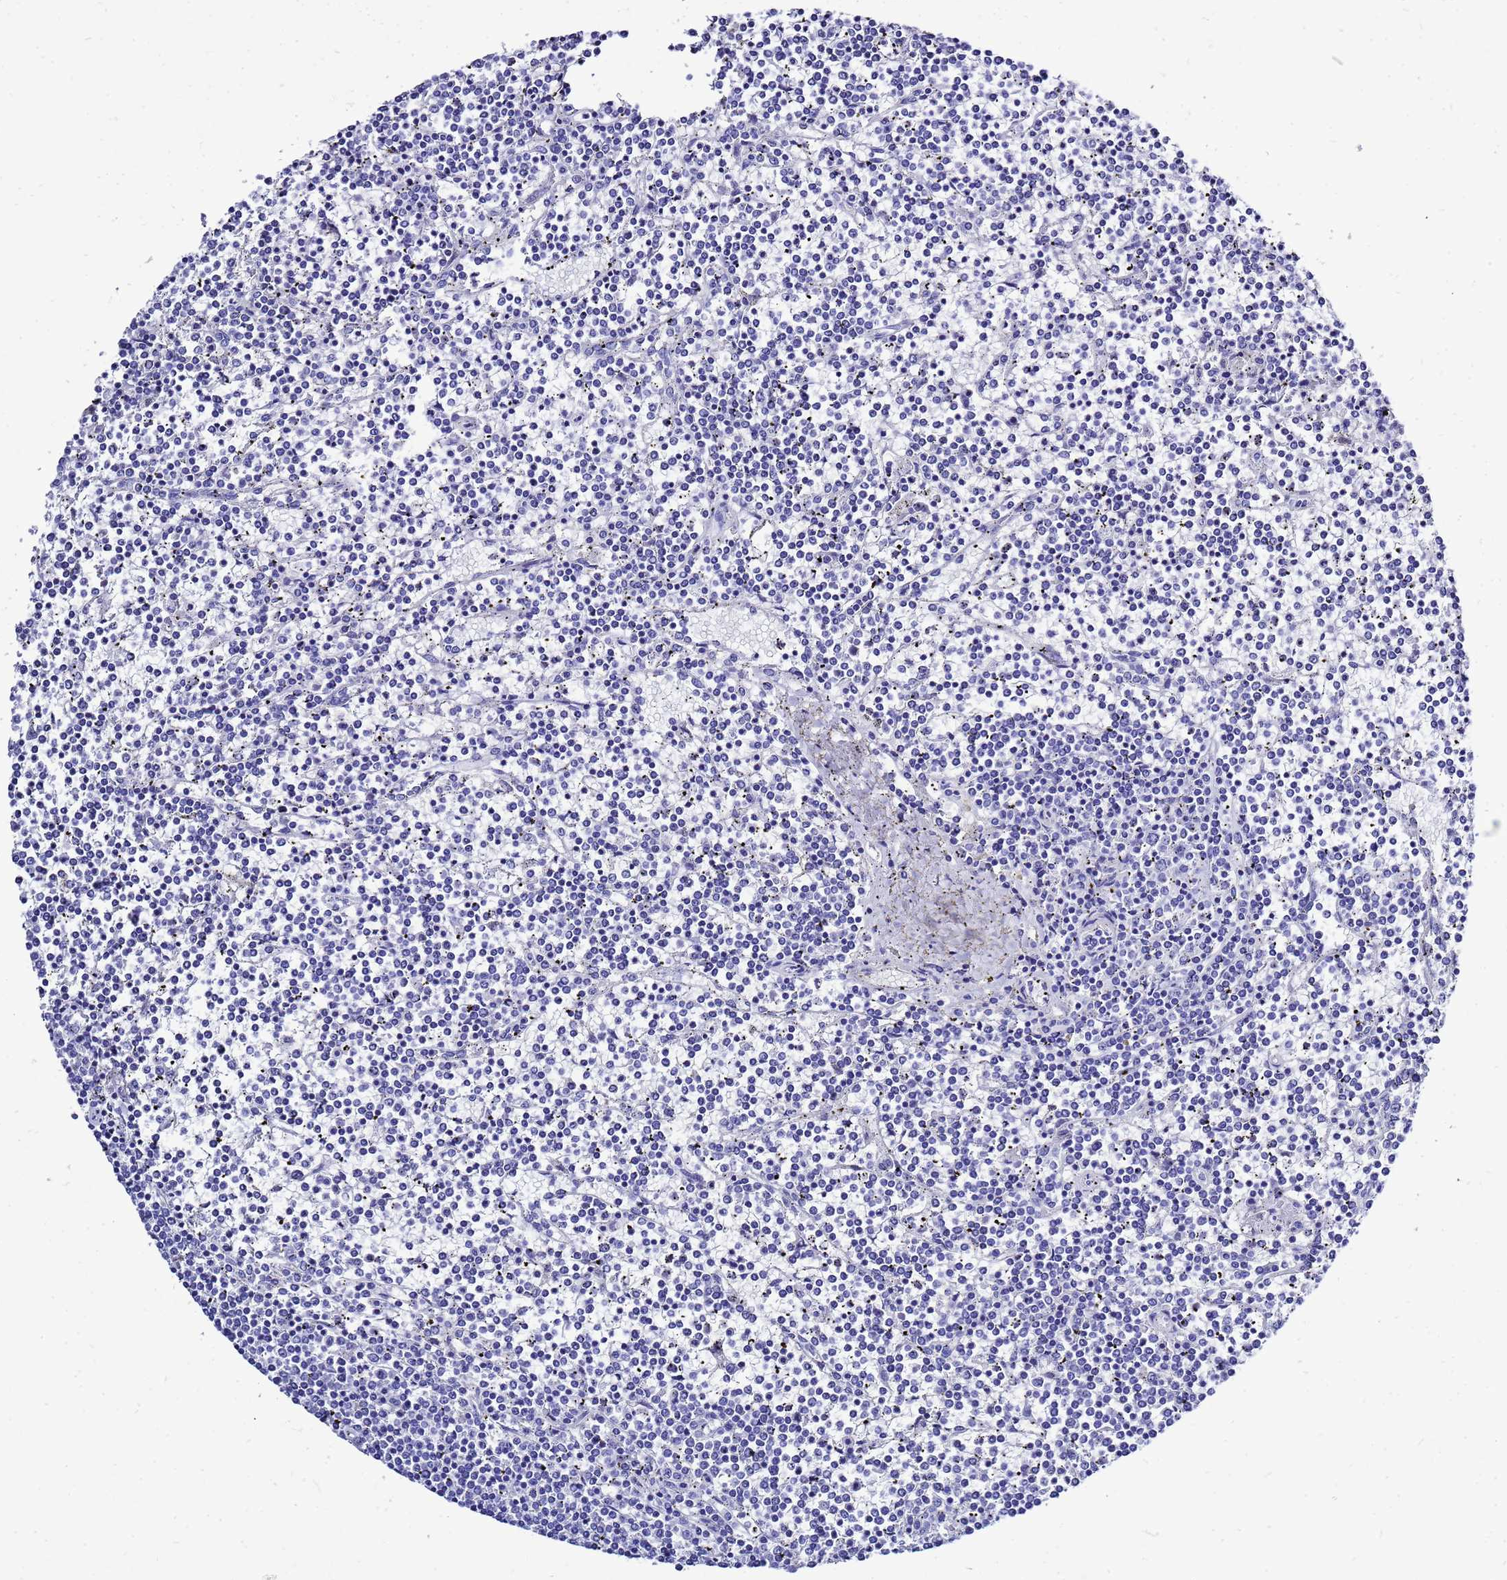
{"staining": {"intensity": "negative", "quantity": "none", "location": "none"}, "tissue": "lymphoma", "cell_type": "Tumor cells", "image_type": "cancer", "snomed": [{"axis": "morphology", "description": "Malignant lymphoma, non-Hodgkin's type, Low grade"}, {"axis": "topography", "description": "Spleen"}], "caption": "Image shows no protein staining in tumor cells of lymphoma tissue.", "gene": "LIPF", "patient": {"sex": "female", "age": 19}}